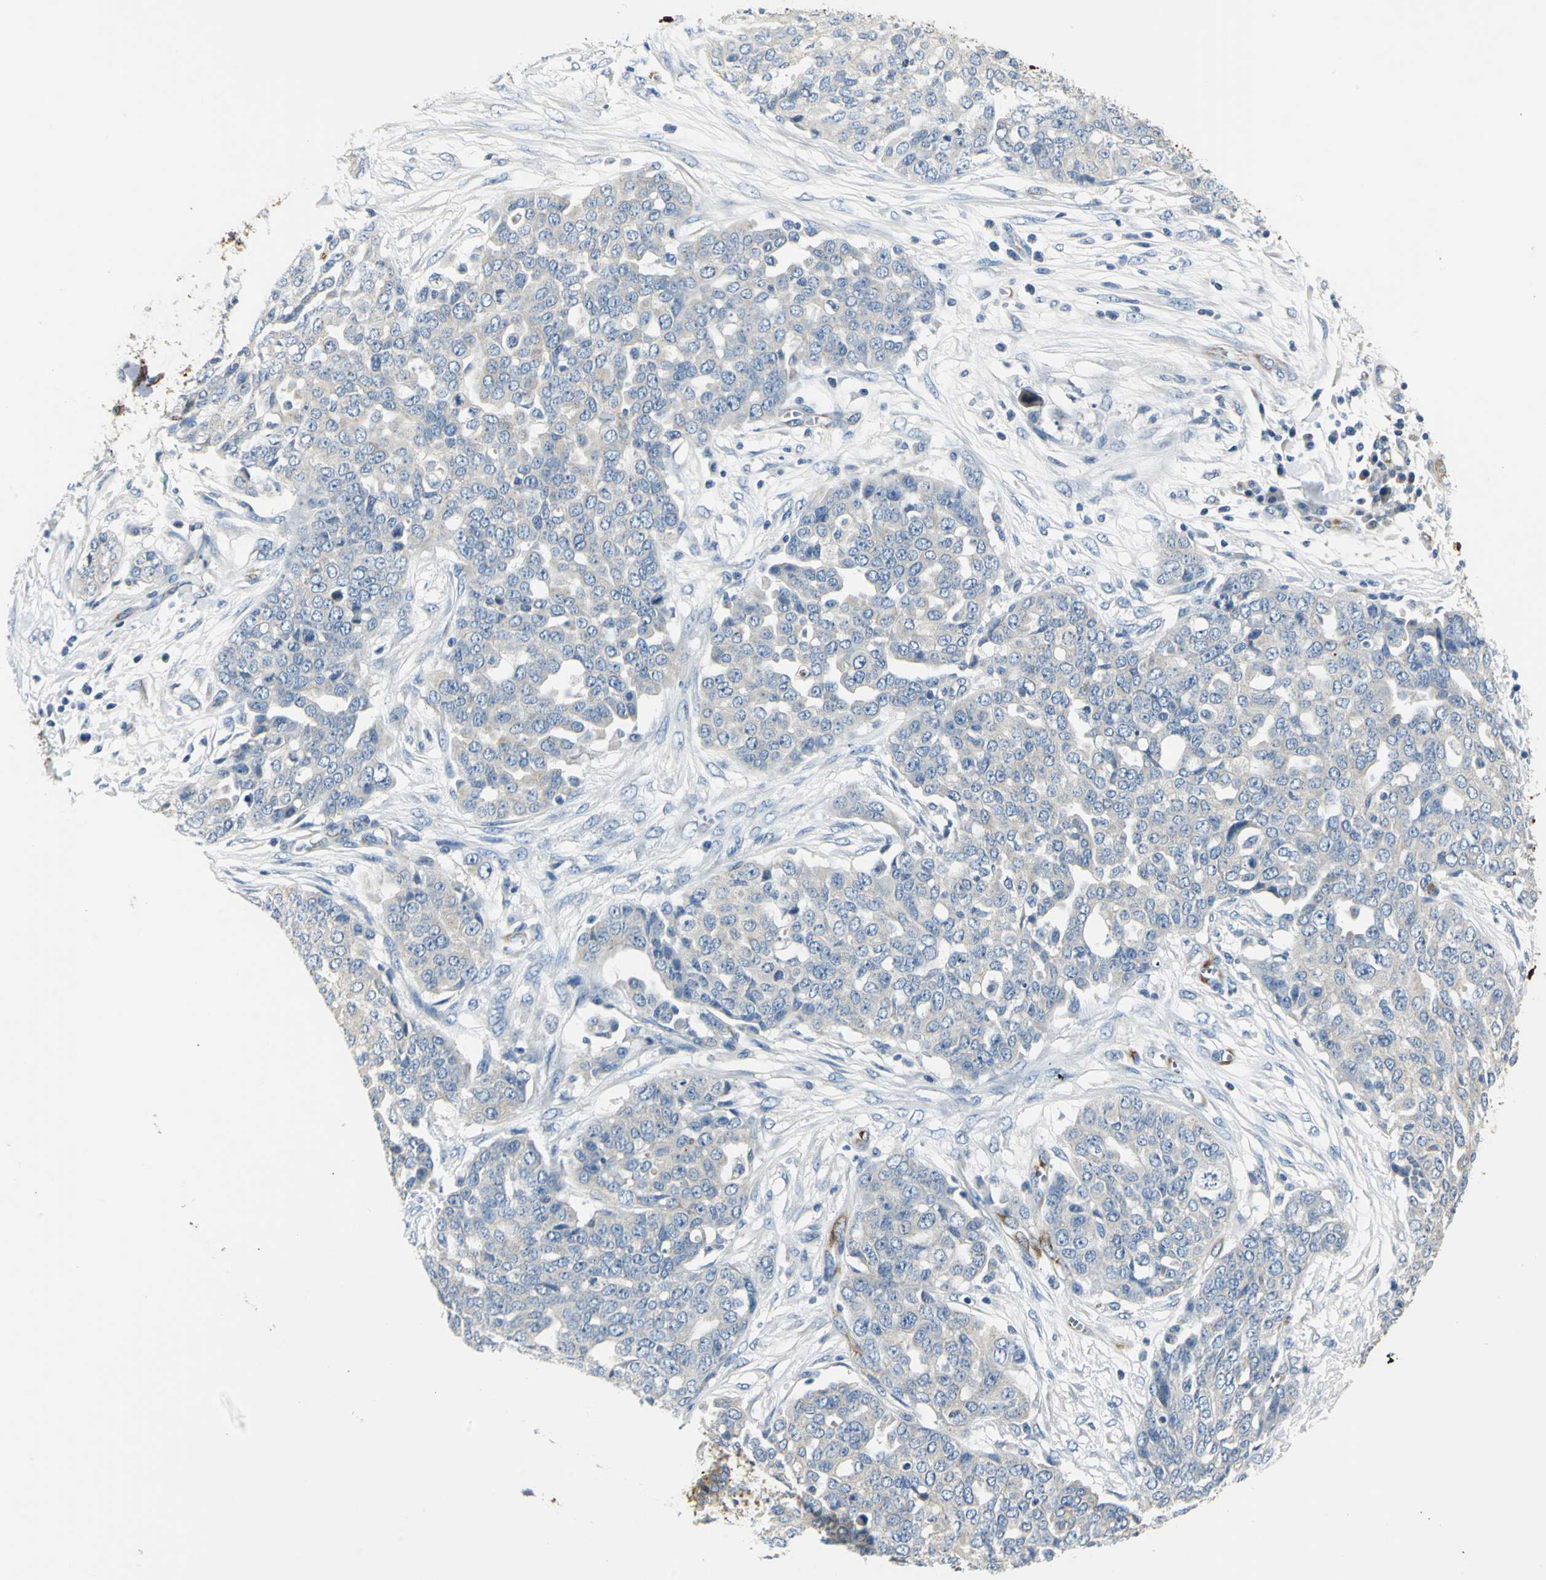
{"staining": {"intensity": "weak", "quantity": "<25%", "location": "cytoplasmic/membranous"}, "tissue": "ovarian cancer", "cell_type": "Tumor cells", "image_type": "cancer", "snomed": [{"axis": "morphology", "description": "Cystadenocarcinoma, serous, NOS"}, {"axis": "topography", "description": "Soft tissue"}, {"axis": "topography", "description": "Ovary"}], "caption": "Immunohistochemical staining of human ovarian cancer demonstrates no significant expression in tumor cells.", "gene": "B3GNT2", "patient": {"sex": "female", "age": 57}}